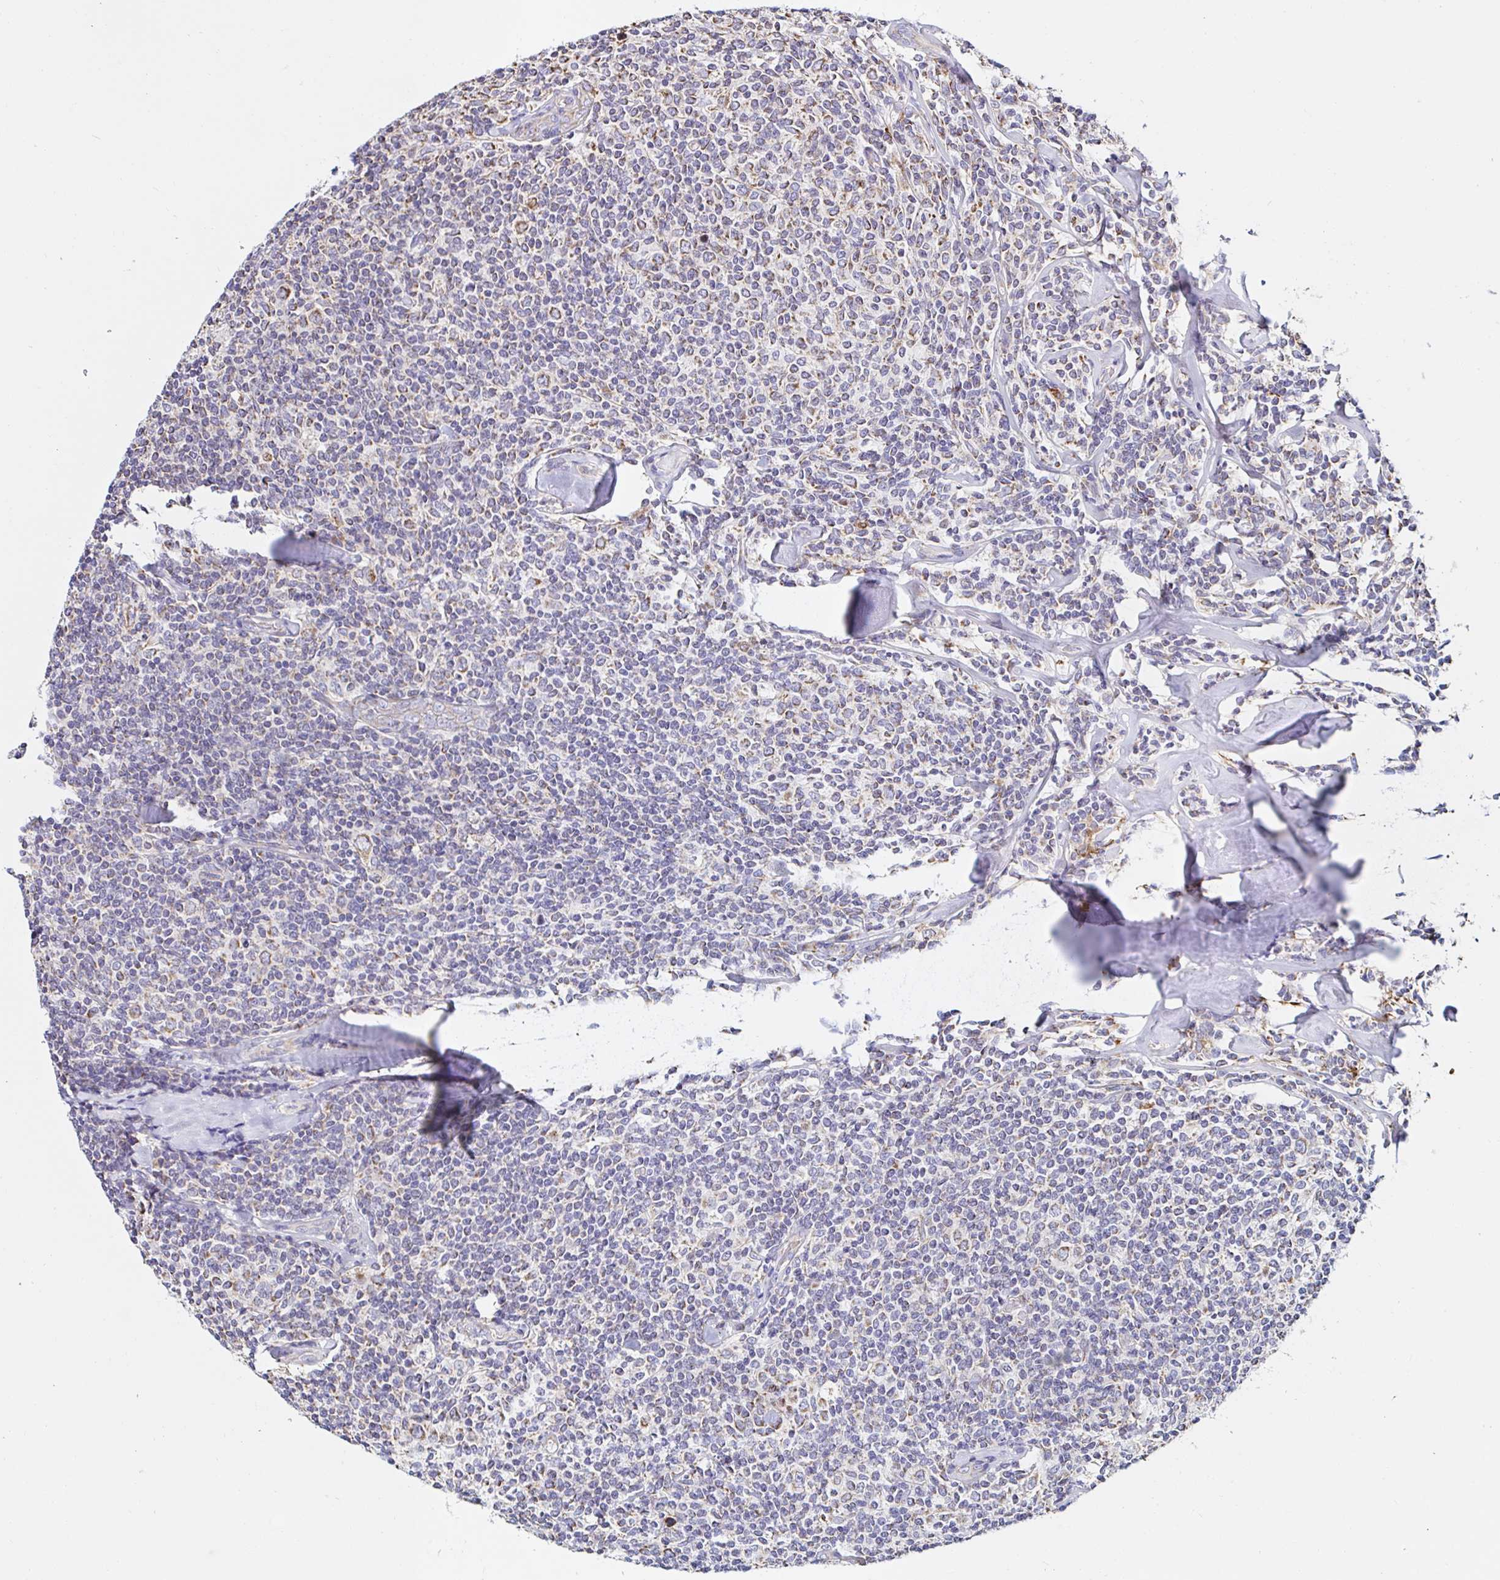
{"staining": {"intensity": "negative", "quantity": "none", "location": "none"}, "tissue": "lymphoma", "cell_type": "Tumor cells", "image_type": "cancer", "snomed": [{"axis": "morphology", "description": "Malignant lymphoma, non-Hodgkin's type, Low grade"}, {"axis": "topography", "description": "Lymph node"}], "caption": "Malignant lymphoma, non-Hodgkin's type (low-grade) stained for a protein using immunohistochemistry exhibits no positivity tumor cells.", "gene": "MSR1", "patient": {"sex": "female", "age": 56}}